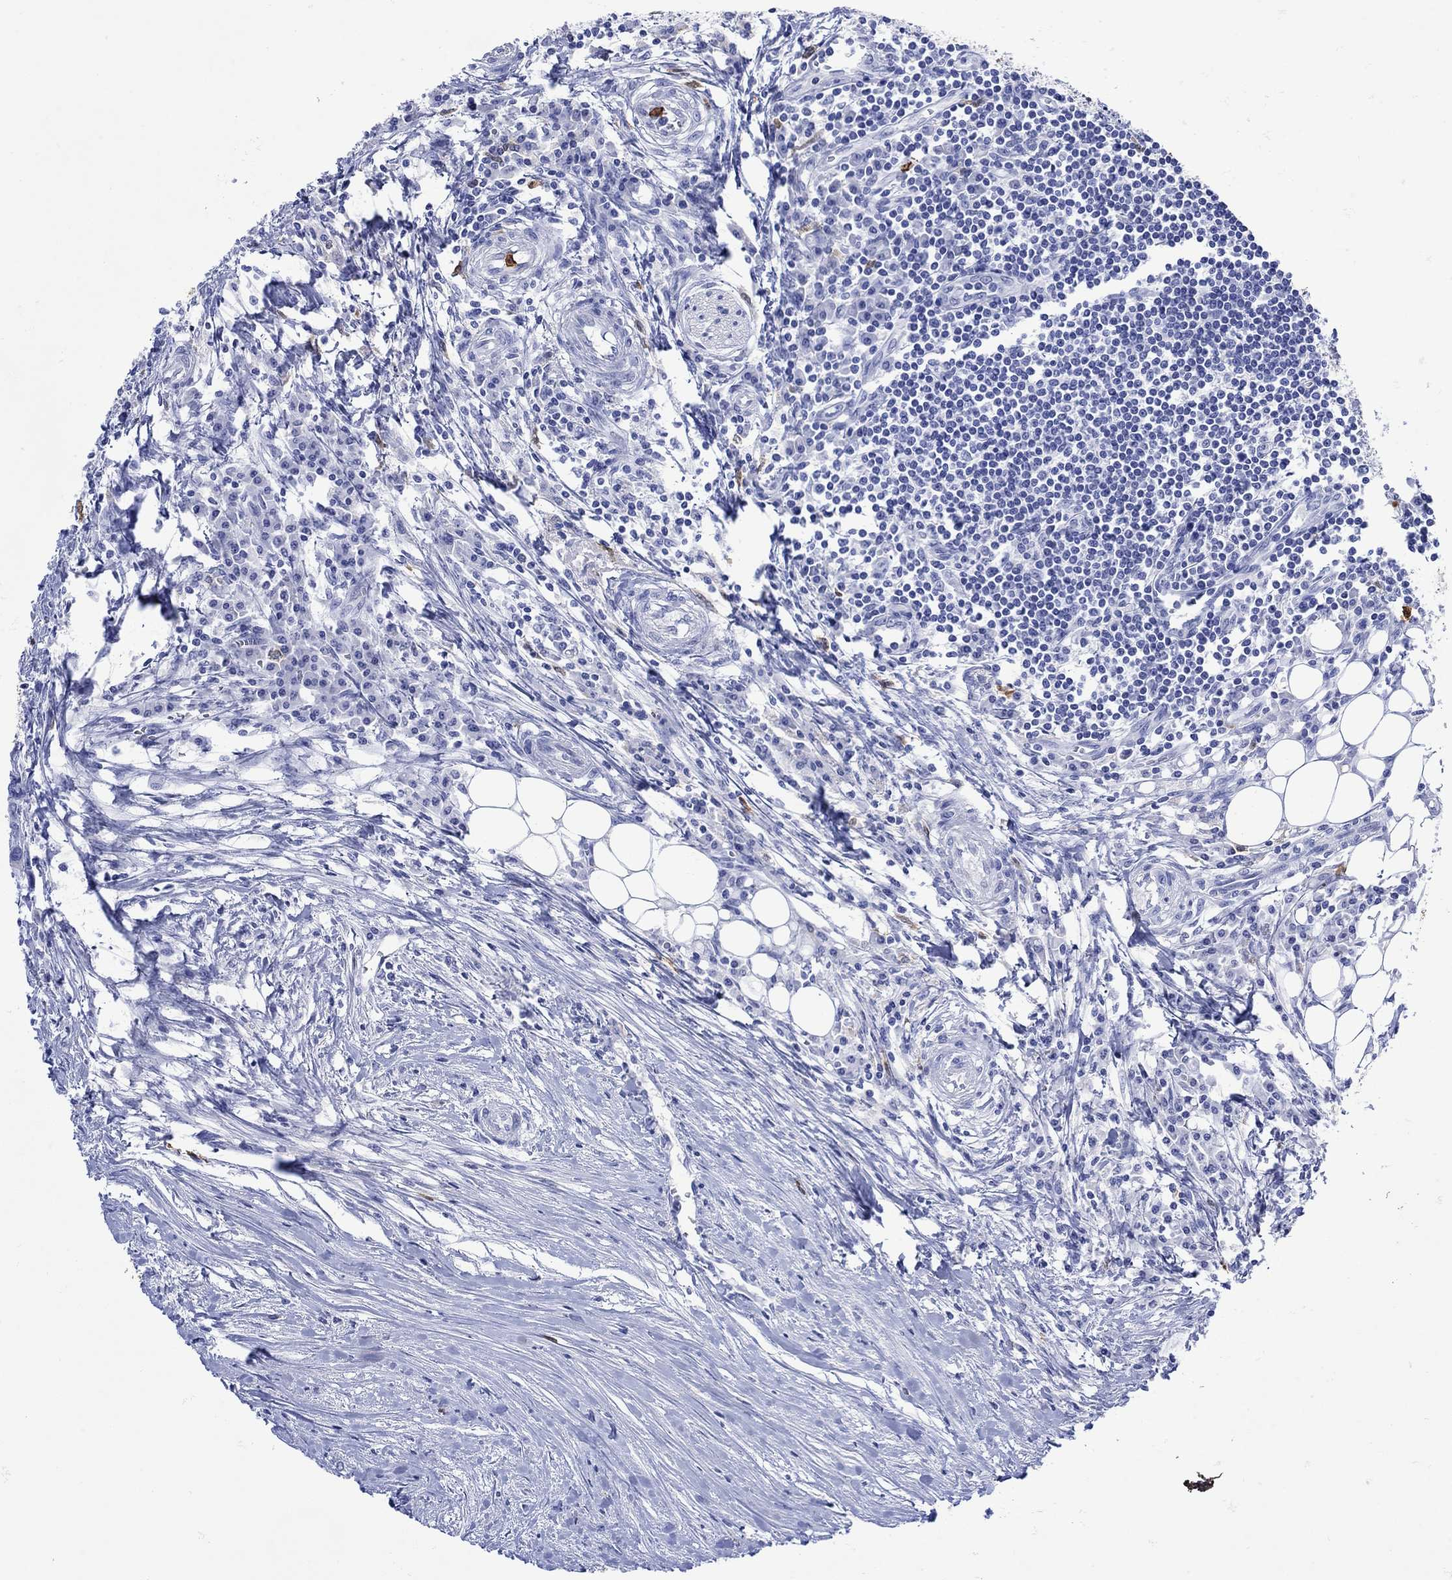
{"staining": {"intensity": "negative", "quantity": "none", "location": "none"}, "tissue": "colorectal cancer", "cell_type": "Tumor cells", "image_type": "cancer", "snomed": [{"axis": "morphology", "description": "Adenocarcinoma, NOS"}, {"axis": "topography", "description": "Colon"}], "caption": "Tumor cells show no significant protein expression in colorectal adenocarcinoma.", "gene": "LINGO3", "patient": {"sex": "male", "age": 53}}